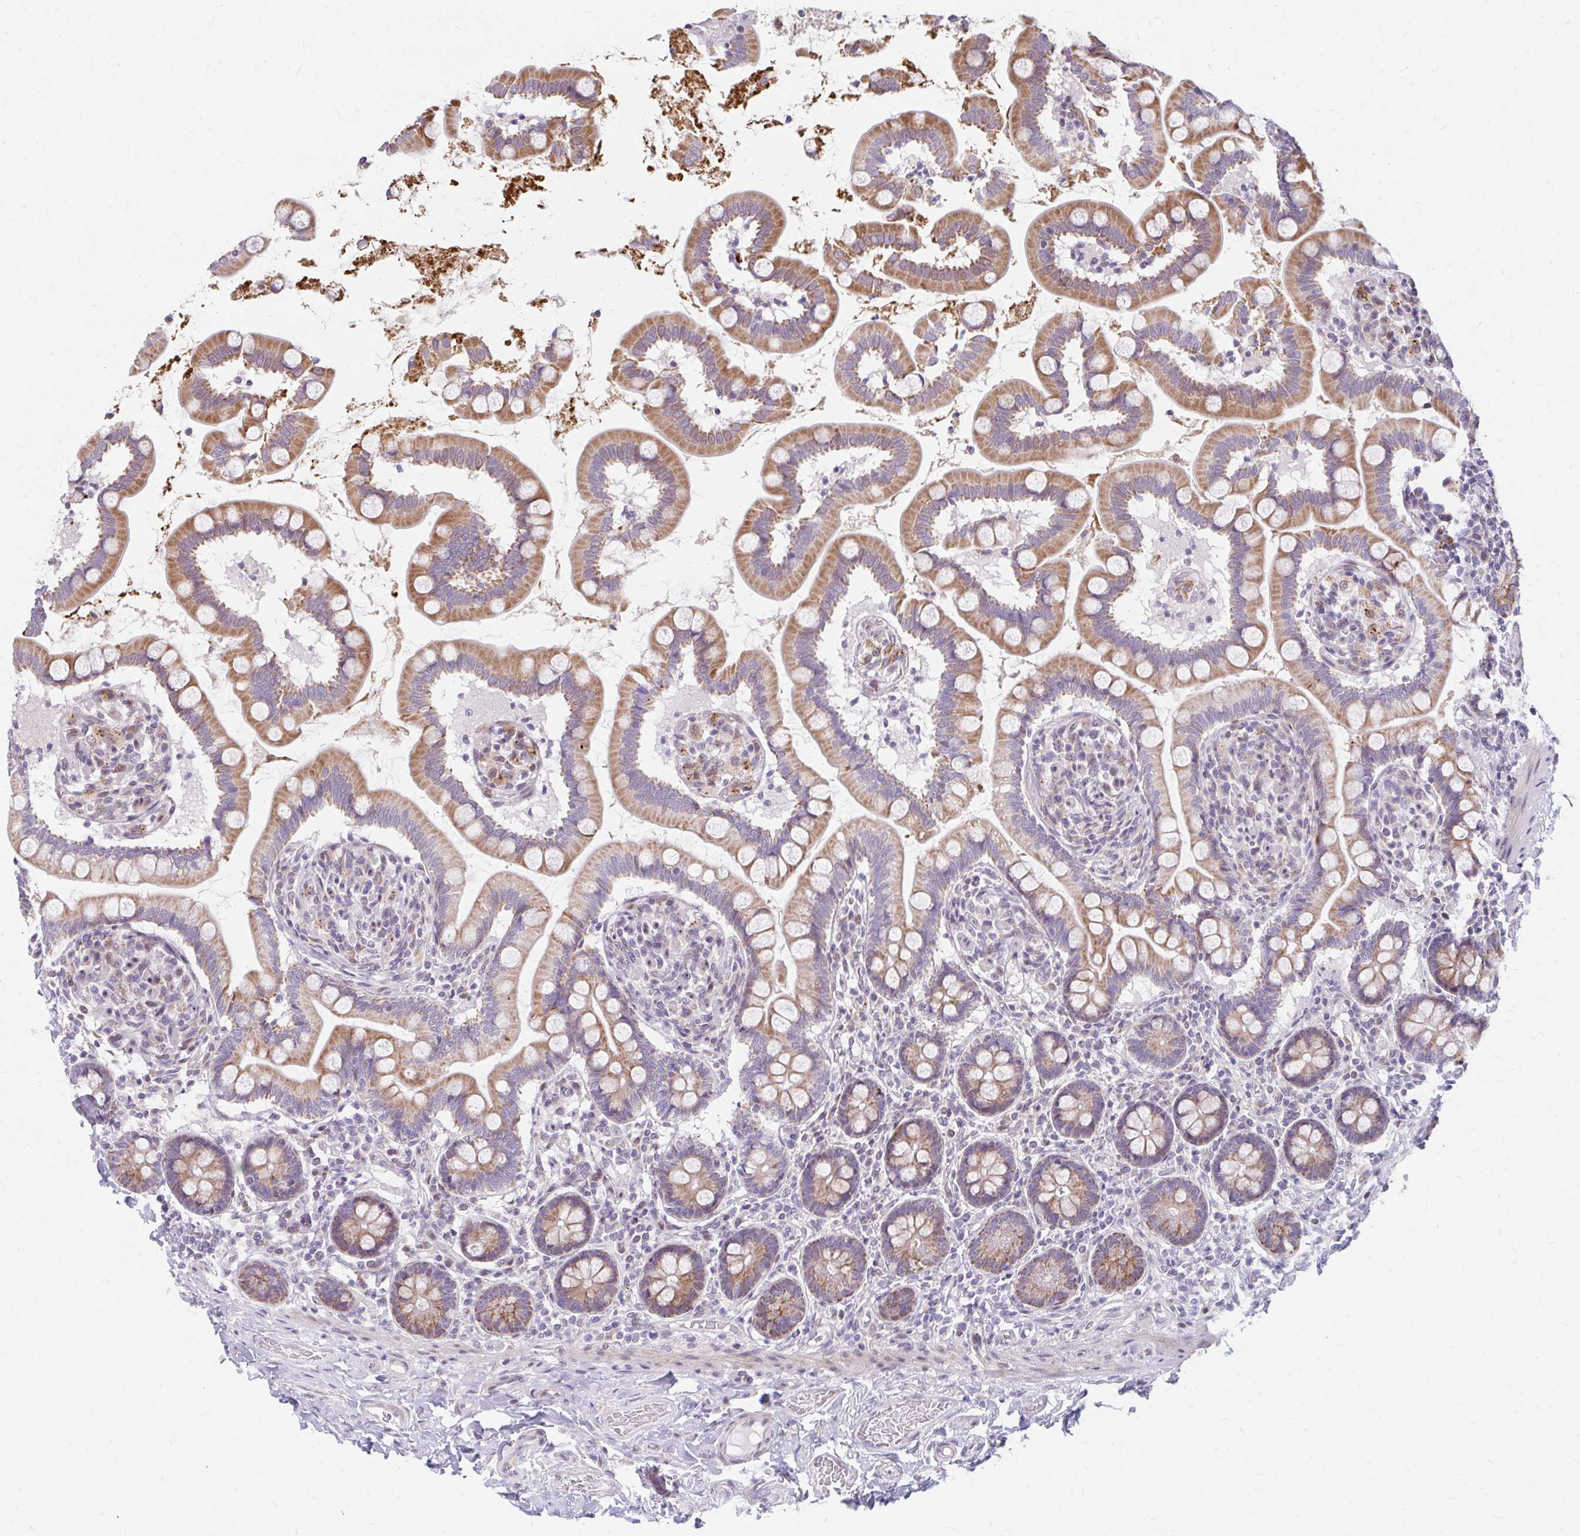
{"staining": {"intensity": "moderate", "quantity": ">75%", "location": "cytoplasmic/membranous"}, "tissue": "small intestine", "cell_type": "Glandular cells", "image_type": "normal", "snomed": [{"axis": "morphology", "description": "Normal tissue, NOS"}, {"axis": "topography", "description": "Small intestine"}], "caption": "High-power microscopy captured an immunohistochemistry (IHC) photomicrograph of benign small intestine, revealing moderate cytoplasmic/membranous positivity in approximately >75% of glandular cells.", "gene": "BEAN1", "patient": {"sex": "female", "age": 64}}